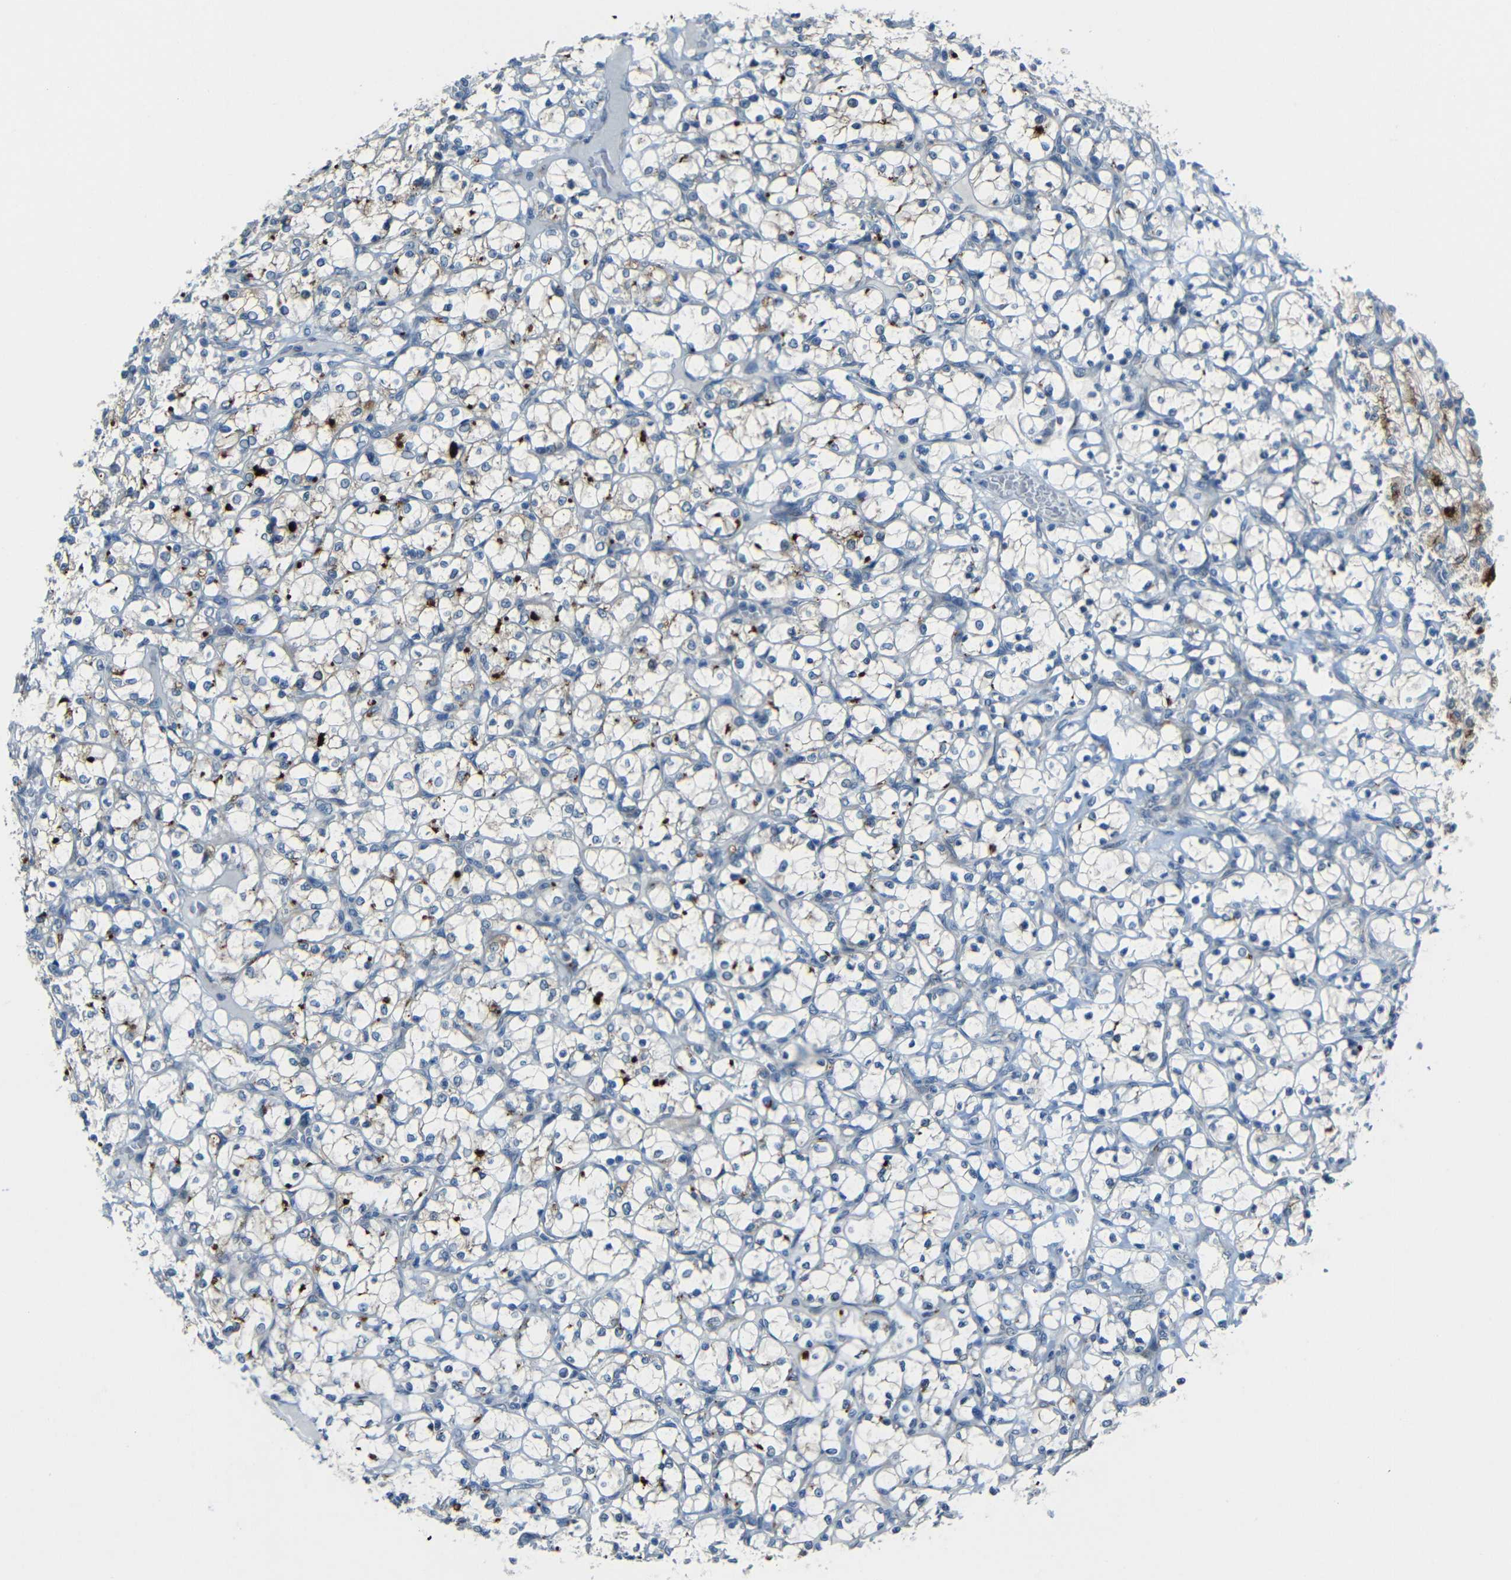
{"staining": {"intensity": "negative", "quantity": "none", "location": "none"}, "tissue": "renal cancer", "cell_type": "Tumor cells", "image_type": "cancer", "snomed": [{"axis": "morphology", "description": "Adenocarcinoma, NOS"}, {"axis": "topography", "description": "Kidney"}], "caption": "A photomicrograph of human renal cancer is negative for staining in tumor cells. (Stains: DAB immunohistochemistry with hematoxylin counter stain, Microscopy: brightfield microscopy at high magnification).", "gene": "ANKRD22", "patient": {"sex": "female", "age": 69}}